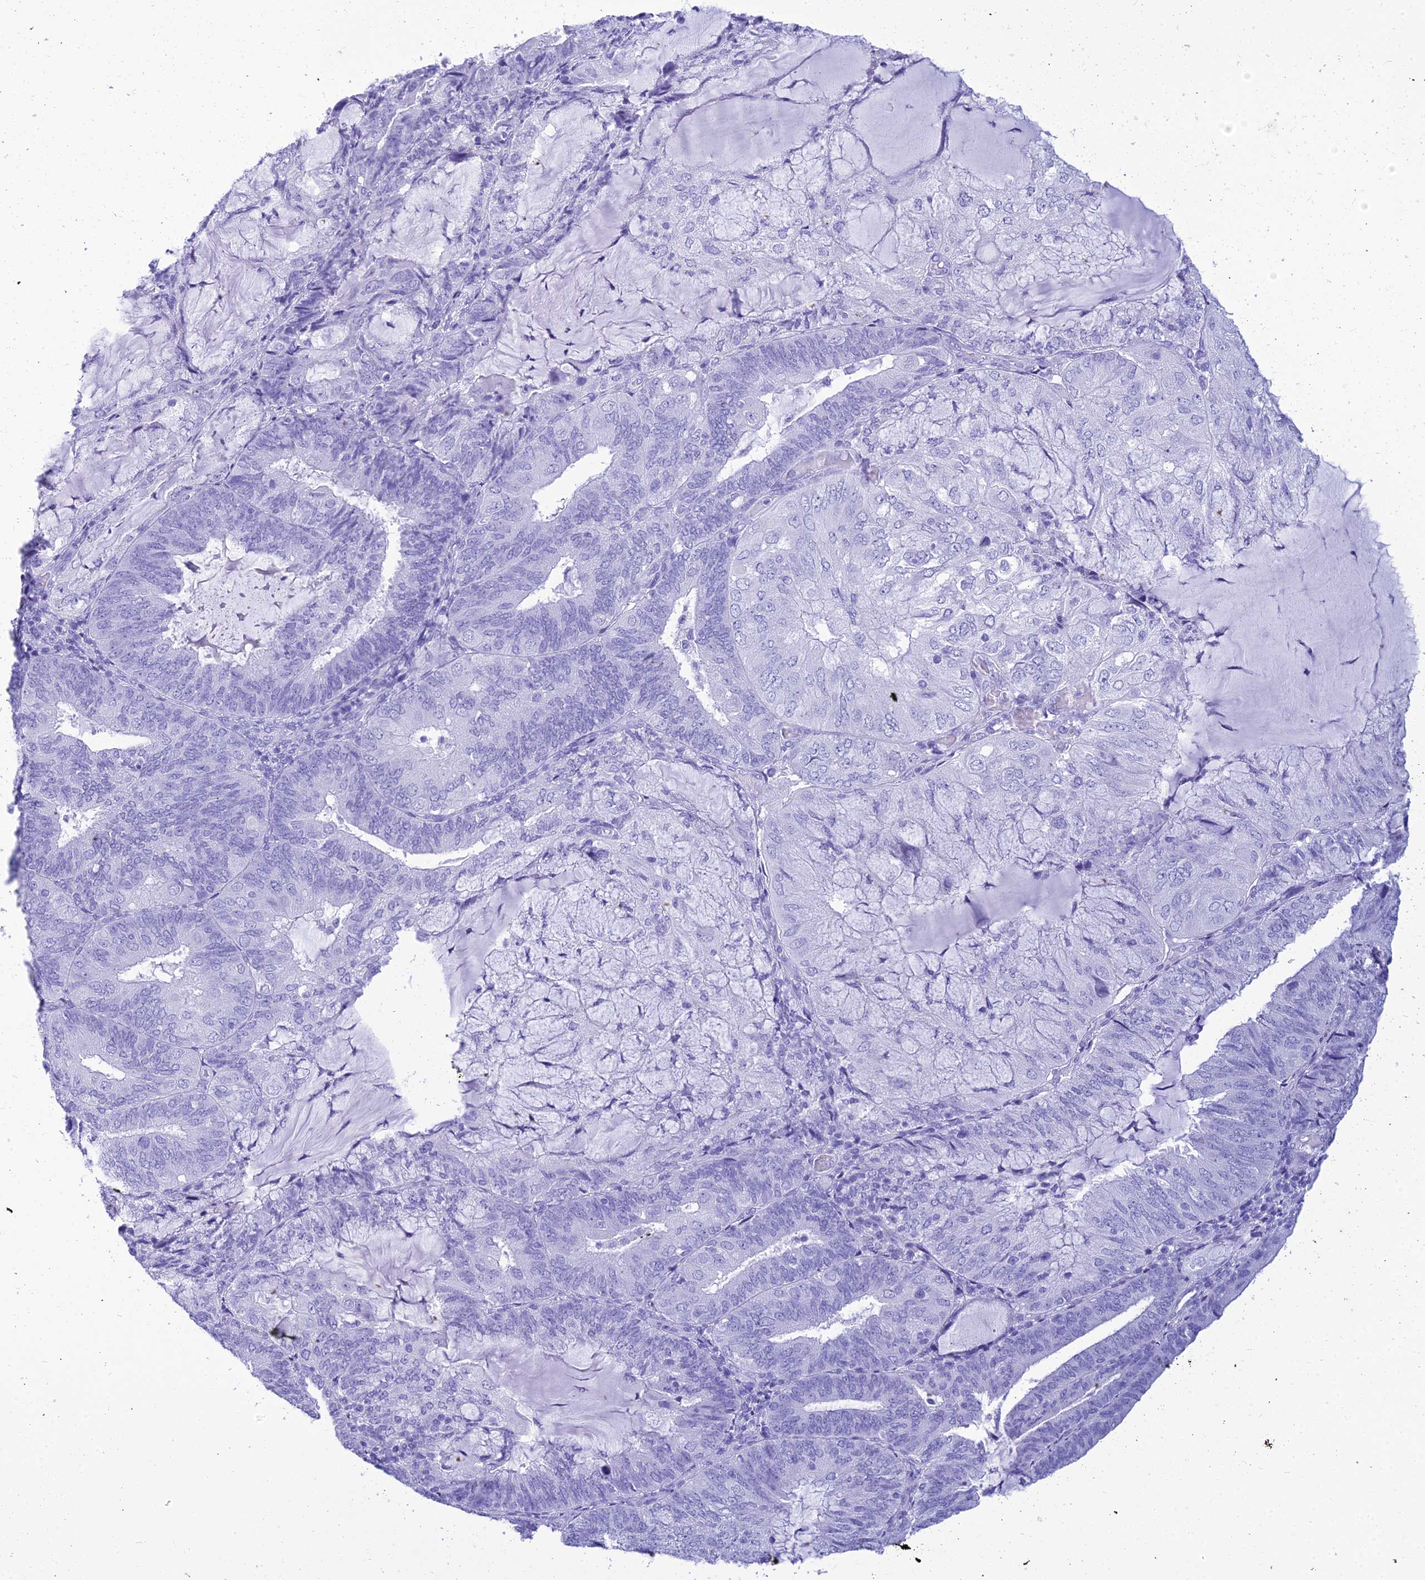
{"staining": {"intensity": "negative", "quantity": "none", "location": "none"}, "tissue": "endometrial cancer", "cell_type": "Tumor cells", "image_type": "cancer", "snomed": [{"axis": "morphology", "description": "Adenocarcinoma, NOS"}, {"axis": "topography", "description": "Endometrium"}], "caption": "The image displays no significant positivity in tumor cells of endometrial cancer.", "gene": "ZNF442", "patient": {"sex": "female", "age": 81}}